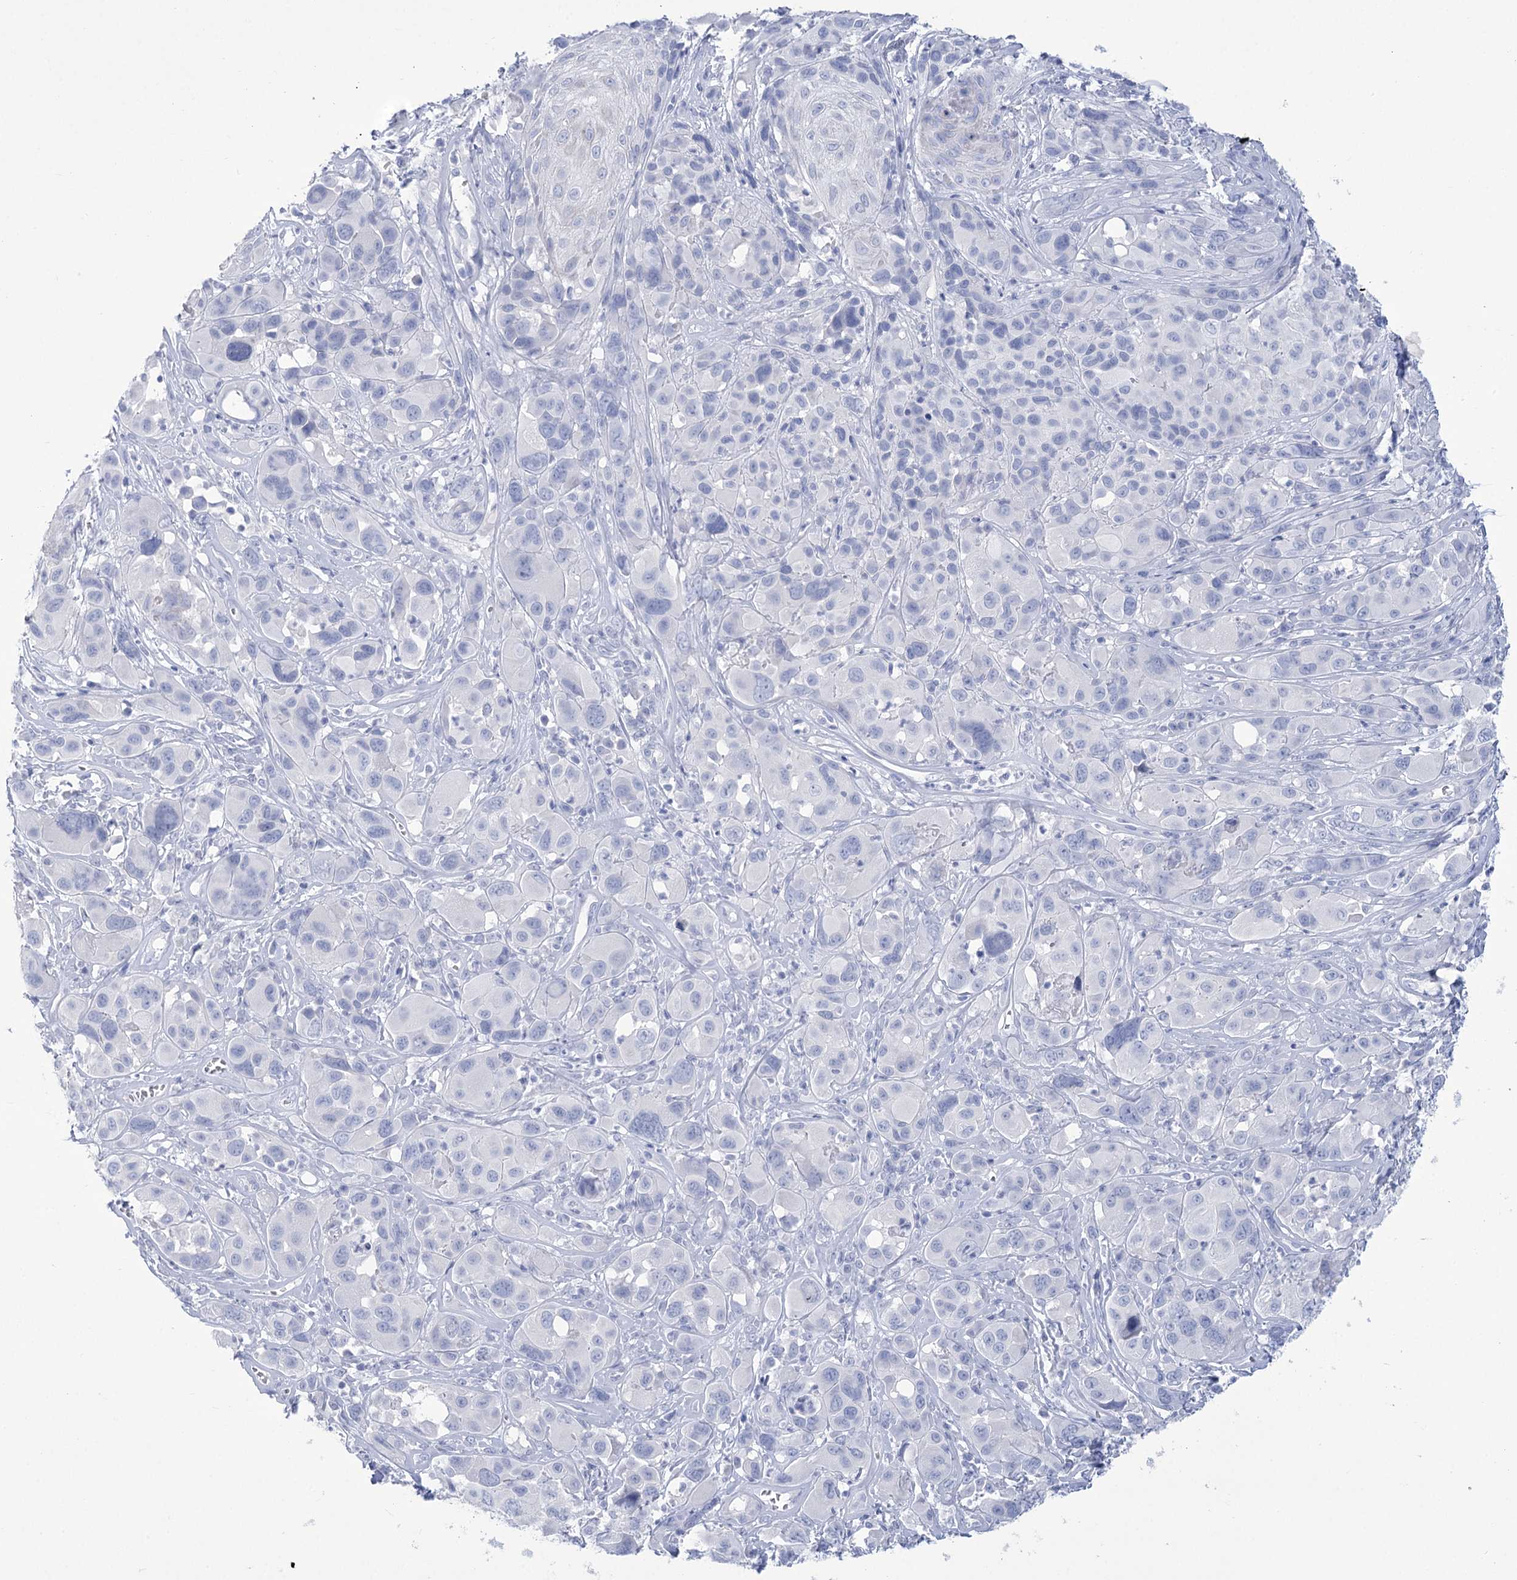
{"staining": {"intensity": "negative", "quantity": "none", "location": "none"}, "tissue": "melanoma", "cell_type": "Tumor cells", "image_type": "cancer", "snomed": [{"axis": "morphology", "description": "Malignant melanoma, NOS"}, {"axis": "topography", "description": "Skin of trunk"}], "caption": "Malignant melanoma was stained to show a protein in brown. There is no significant expression in tumor cells.", "gene": "PBLD", "patient": {"sex": "male", "age": 71}}